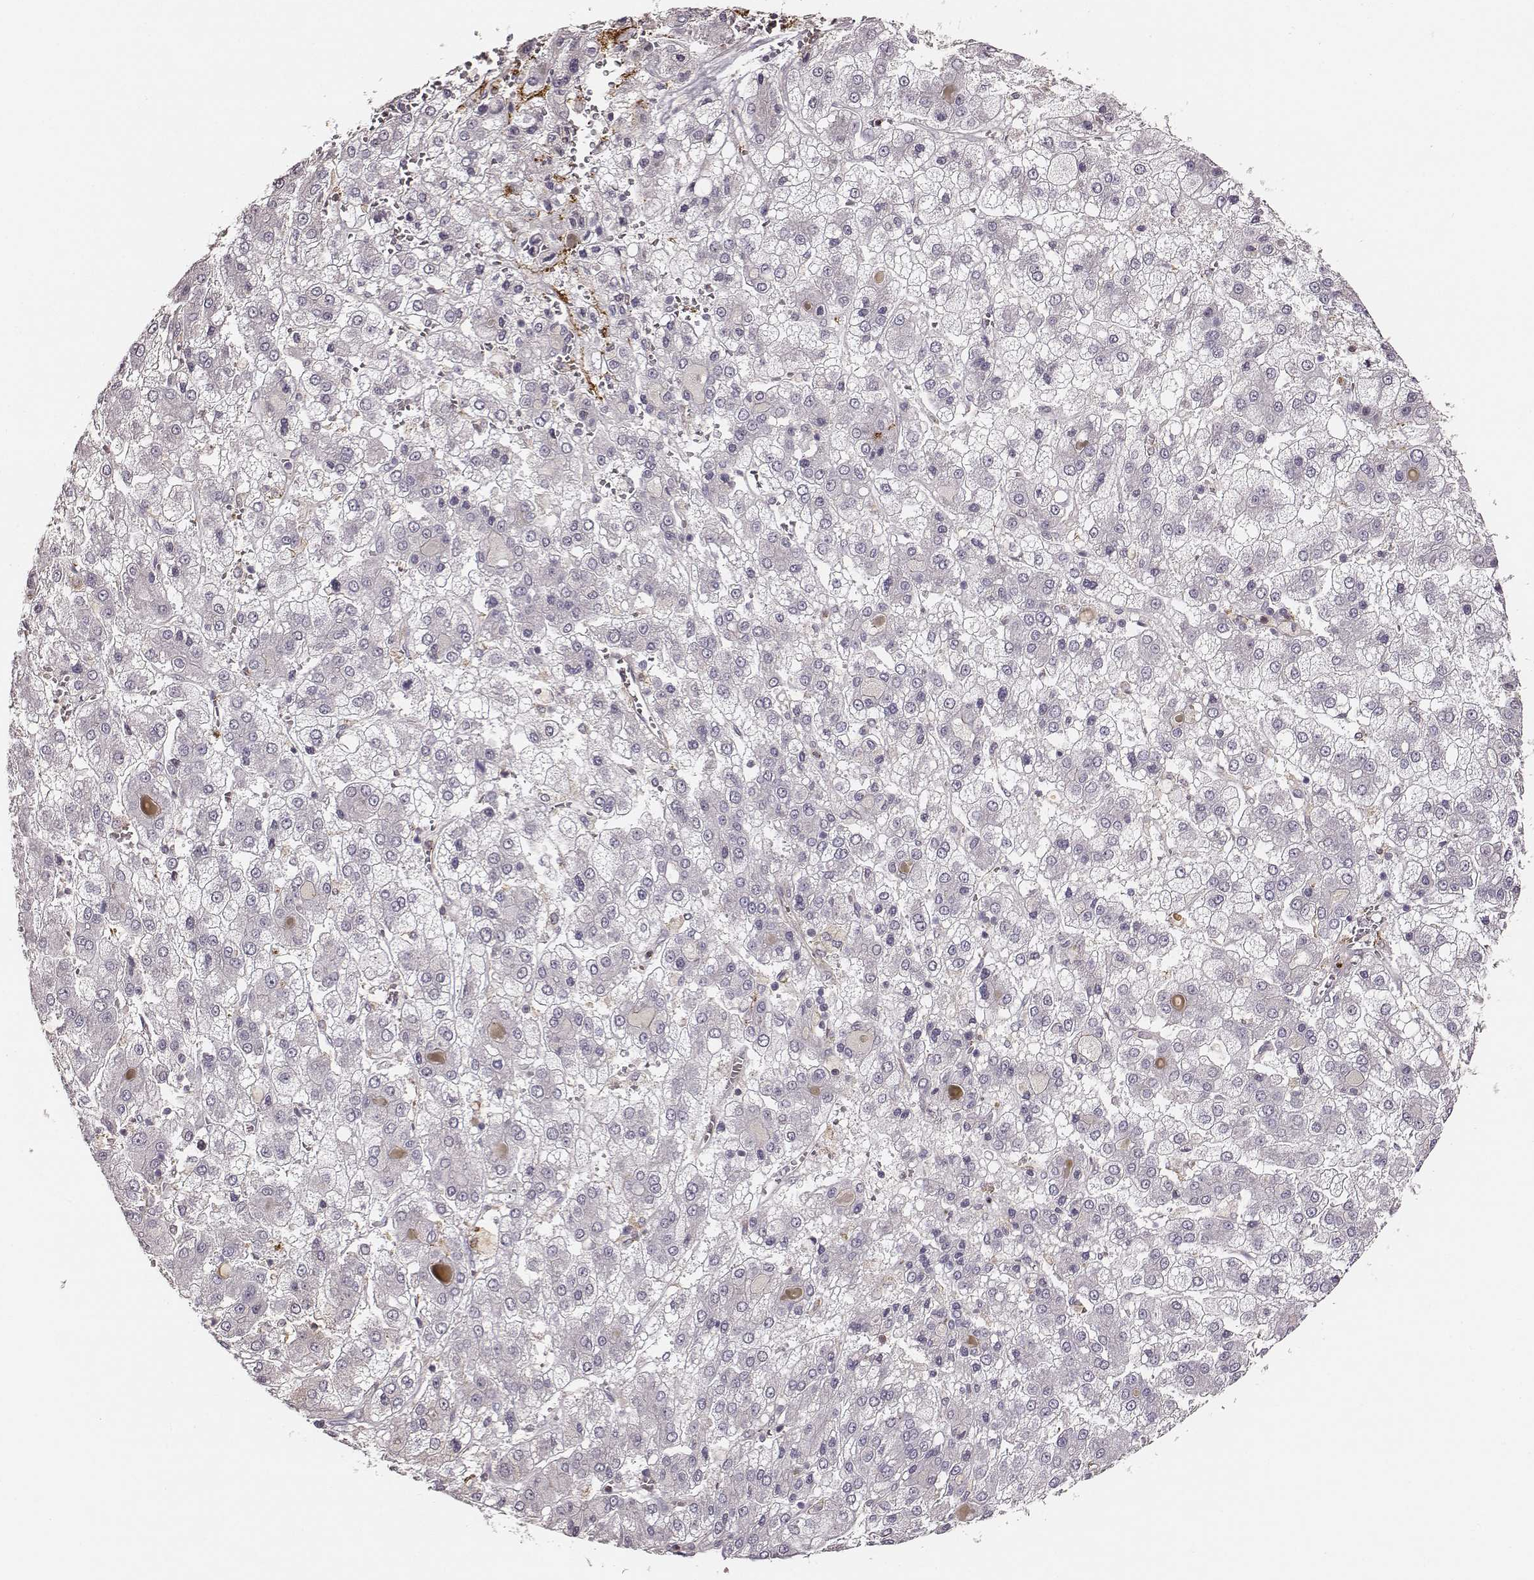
{"staining": {"intensity": "negative", "quantity": "none", "location": "none"}, "tissue": "liver cancer", "cell_type": "Tumor cells", "image_type": "cancer", "snomed": [{"axis": "morphology", "description": "Carcinoma, Hepatocellular, NOS"}, {"axis": "topography", "description": "Liver"}], "caption": "There is no significant positivity in tumor cells of liver cancer (hepatocellular carcinoma).", "gene": "ZYX", "patient": {"sex": "male", "age": 73}}